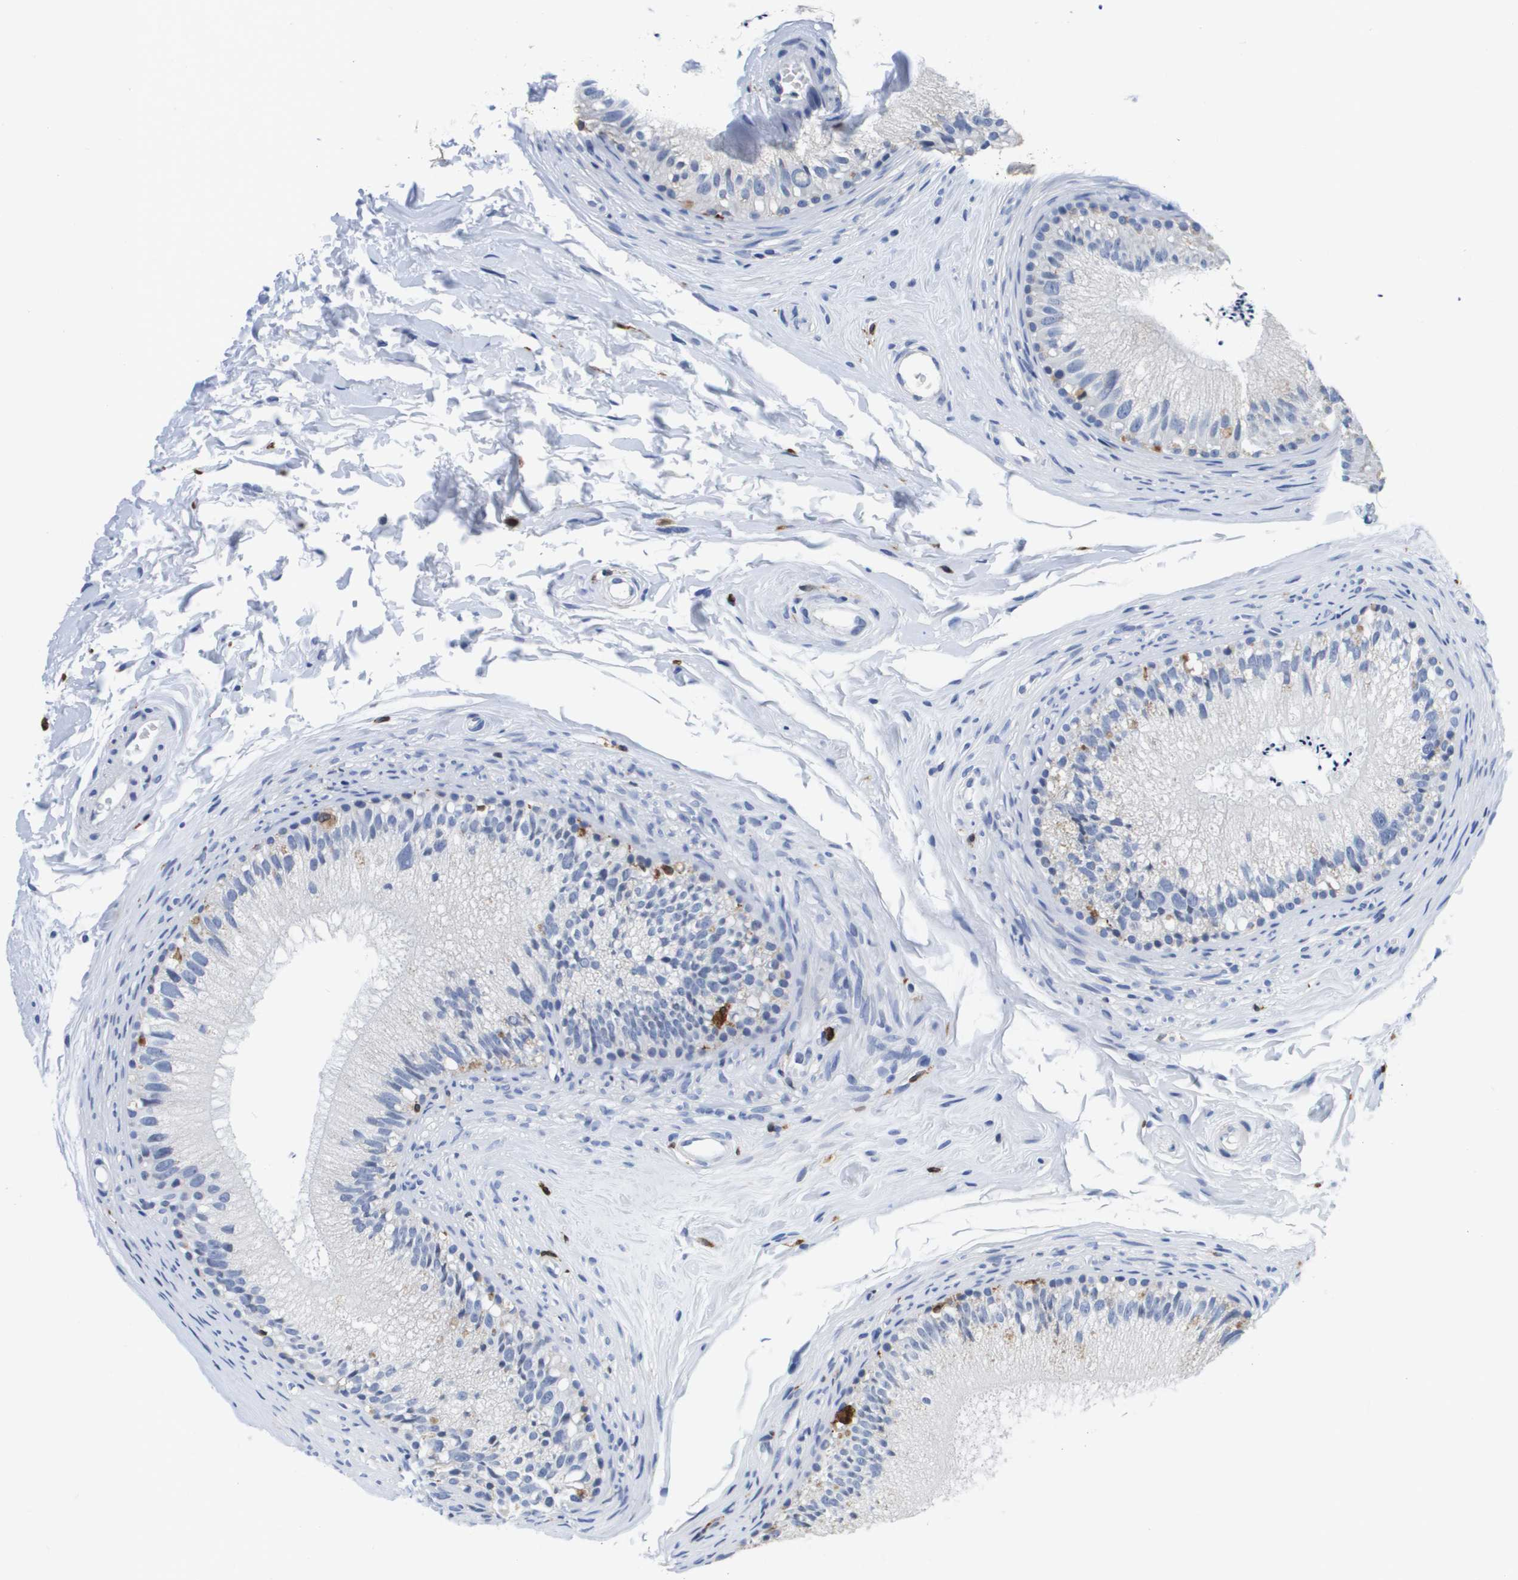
{"staining": {"intensity": "negative", "quantity": "none", "location": "none"}, "tissue": "epididymis", "cell_type": "Glandular cells", "image_type": "normal", "snomed": [{"axis": "morphology", "description": "Normal tissue, NOS"}, {"axis": "topography", "description": "Epididymis"}], "caption": "Immunohistochemical staining of unremarkable epididymis shows no significant expression in glandular cells. The staining is performed using DAB (3,3'-diaminobenzidine) brown chromogen with nuclei counter-stained in using hematoxylin.", "gene": "HMOX1", "patient": {"sex": "male", "age": 56}}